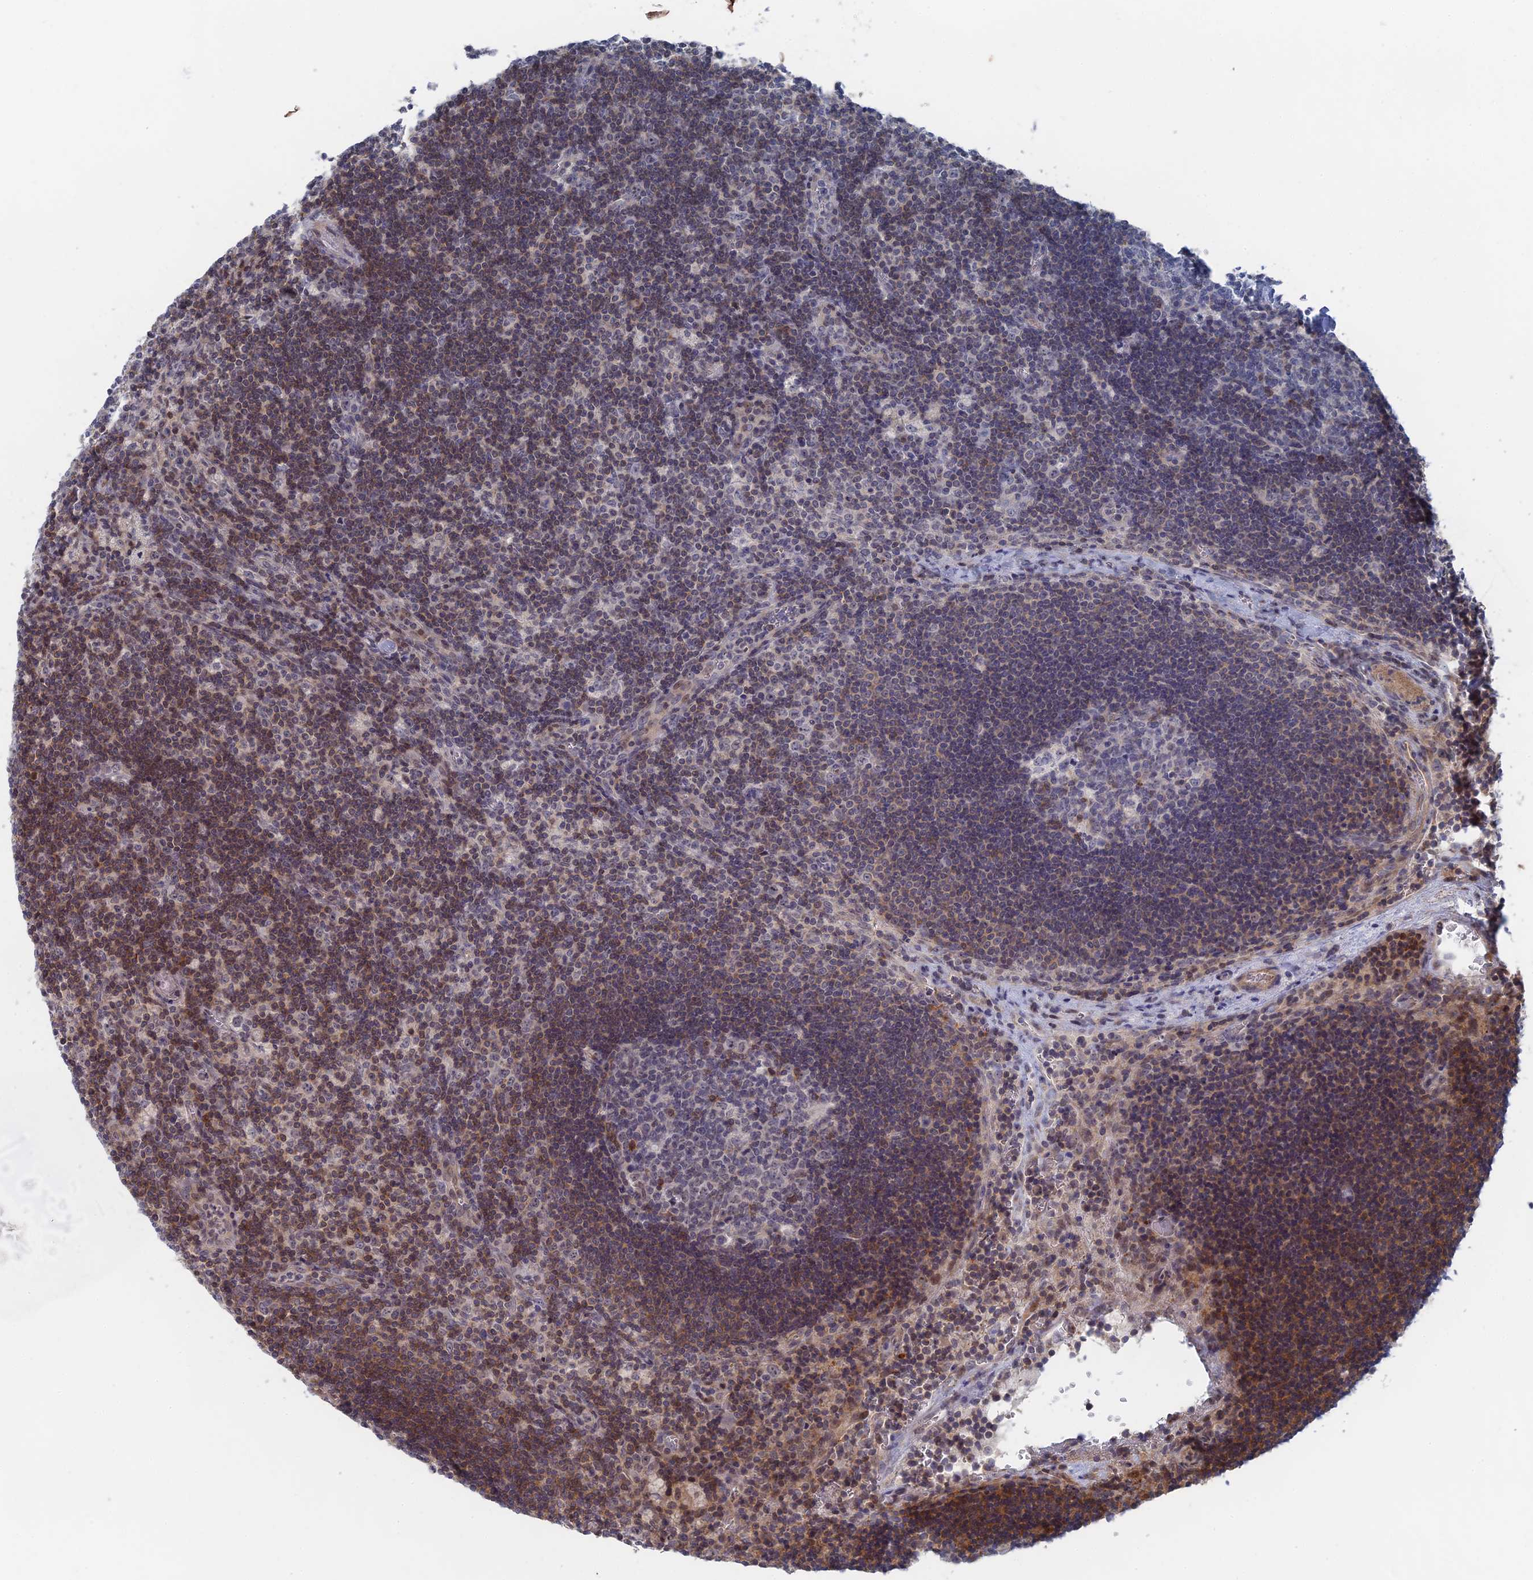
{"staining": {"intensity": "moderate", "quantity": "<25%", "location": "cytoplasmic/membranous,nuclear"}, "tissue": "lymph node", "cell_type": "Germinal center cells", "image_type": "normal", "snomed": [{"axis": "morphology", "description": "Normal tissue, NOS"}, {"axis": "topography", "description": "Lymph node"}], "caption": "Immunohistochemical staining of unremarkable lymph node reveals <25% levels of moderate cytoplasmic/membranous,nuclear protein positivity in about <25% of germinal center cells.", "gene": "IL7", "patient": {"sex": "male", "age": 58}}